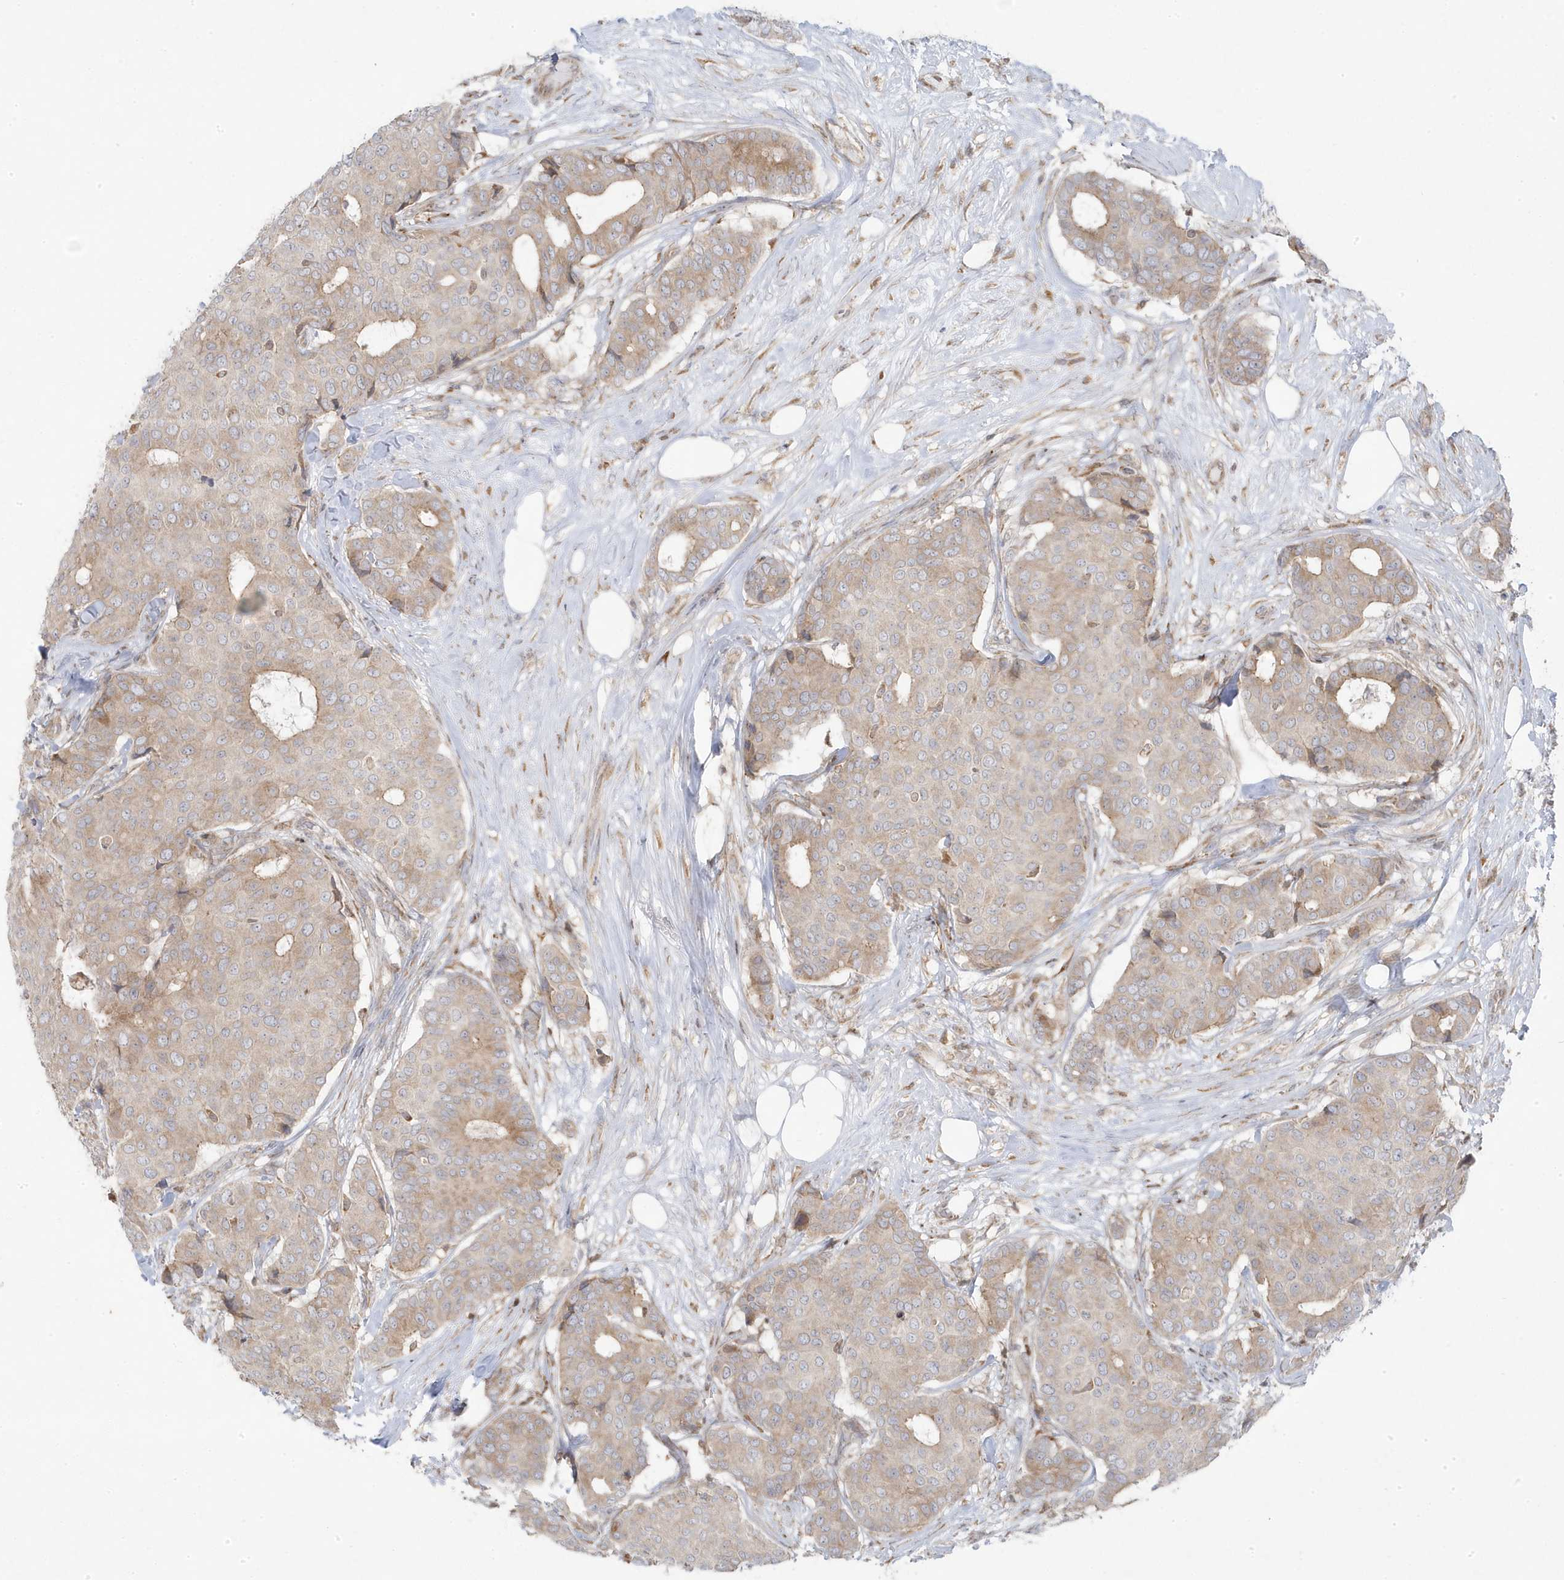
{"staining": {"intensity": "weak", "quantity": "25%-75%", "location": "cytoplasmic/membranous"}, "tissue": "breast cancer", "cell_type": "Tumor cells", "image_type": "cancer", "snomed": [{"axis": "morphology", "description": "Duct carcinoma"}, {"axis": "topography", "description": "Breast"}], "caption": "Breast cancer was stained to show a protein in brown. There is low levels of weak cytoplasmic/membranous expression in about 25%-75% of tumor cells.", "gene": "ZNF654", "patient": {"sex": "female", "age": 75}}